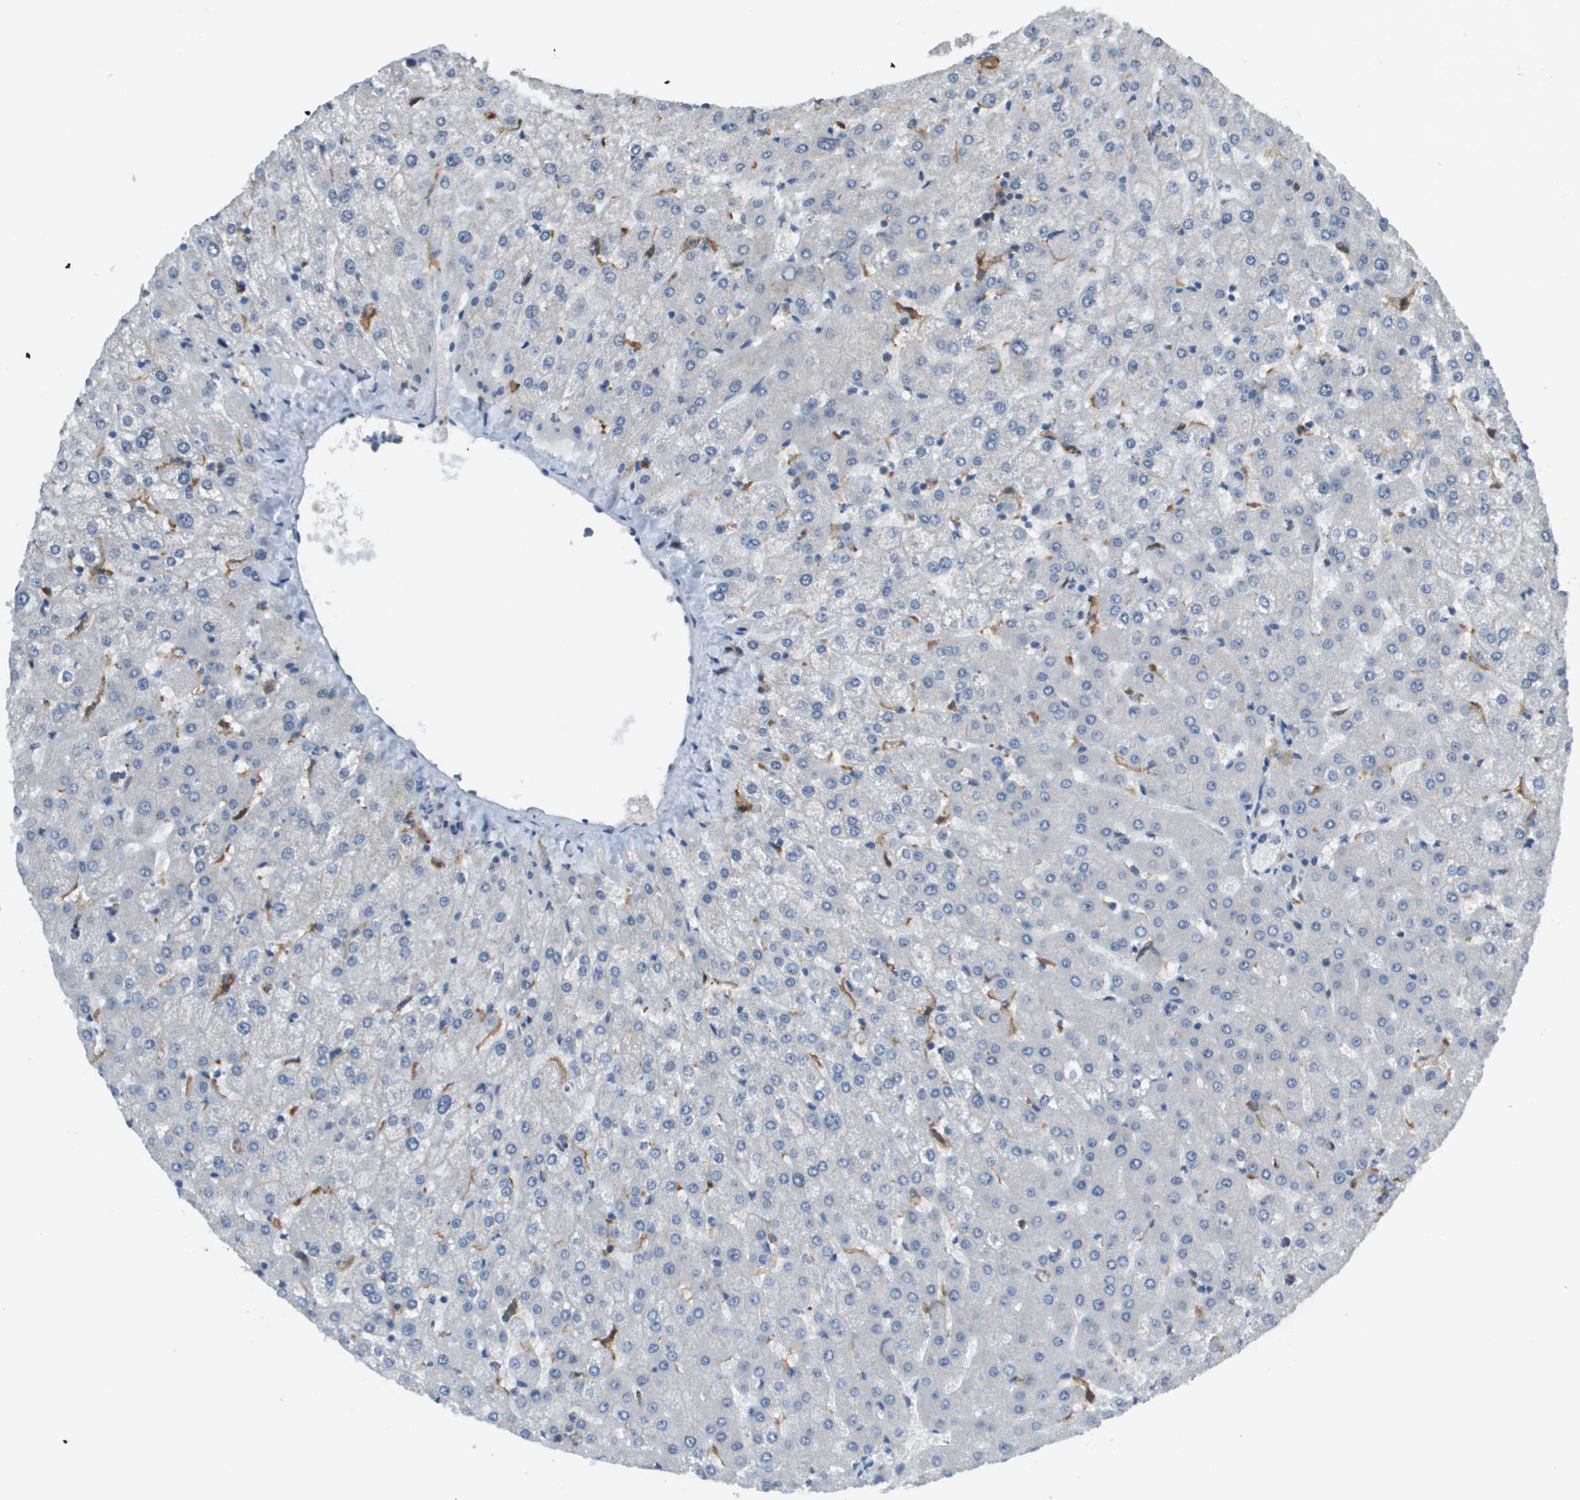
{"staining": {"intensity": "negative", "quantity": "none", "location": "none"}, "tissue": "liver", "cell_type": "Cholangiocytes", "image_type": "normal", "snomed": [{"axis": "morphology", "description": "Normal tissue, NOS"}, {"axis": "topography", "description": "Liver"}], "caption": "Cholangiocytes show no significant protein staining in benign liver. (IHC, brightfield microscopy, high magnification).", "gene": "CORO1B", "patient": {"sex": "female", "age": 32}}